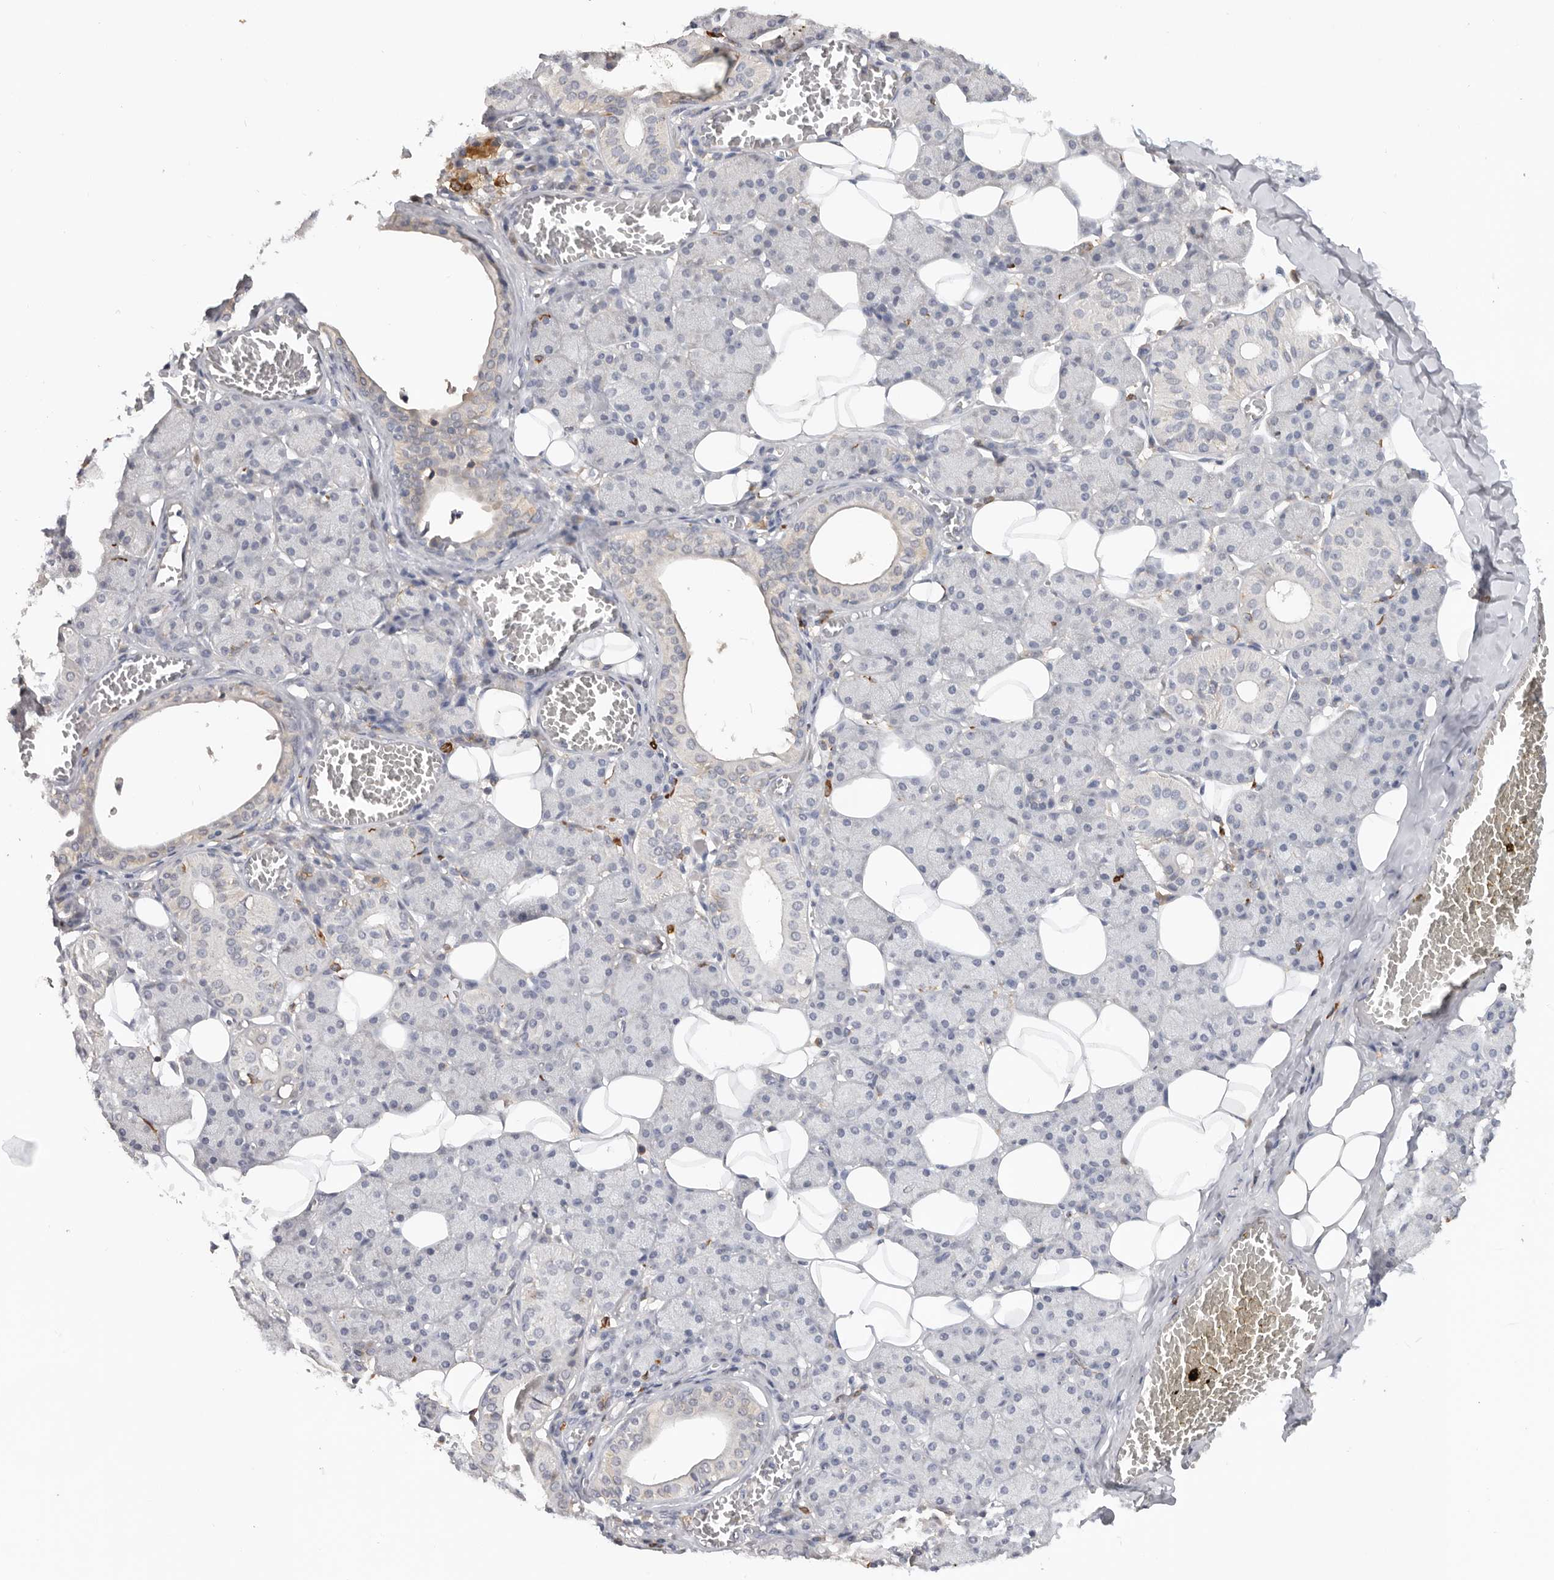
{"staining": {"intensity": "negative", "quantity": "none", "location": "none"}, "tissue": "salivary gland", "cell_type": "Glandular cells", "image_type": "normal", "snomed": [{"axis": "morphology", "description": "Normal tissue, NOS"}, {"axis": "topography", "description": "Salivary gland"}], "caption": "This is an immunohistochemistry (IHC) micrograph of normal salivary gland. There is no expression in glandular cells.", "gene": "TFRC", "patient": {"sex": "female", "age": 33}}